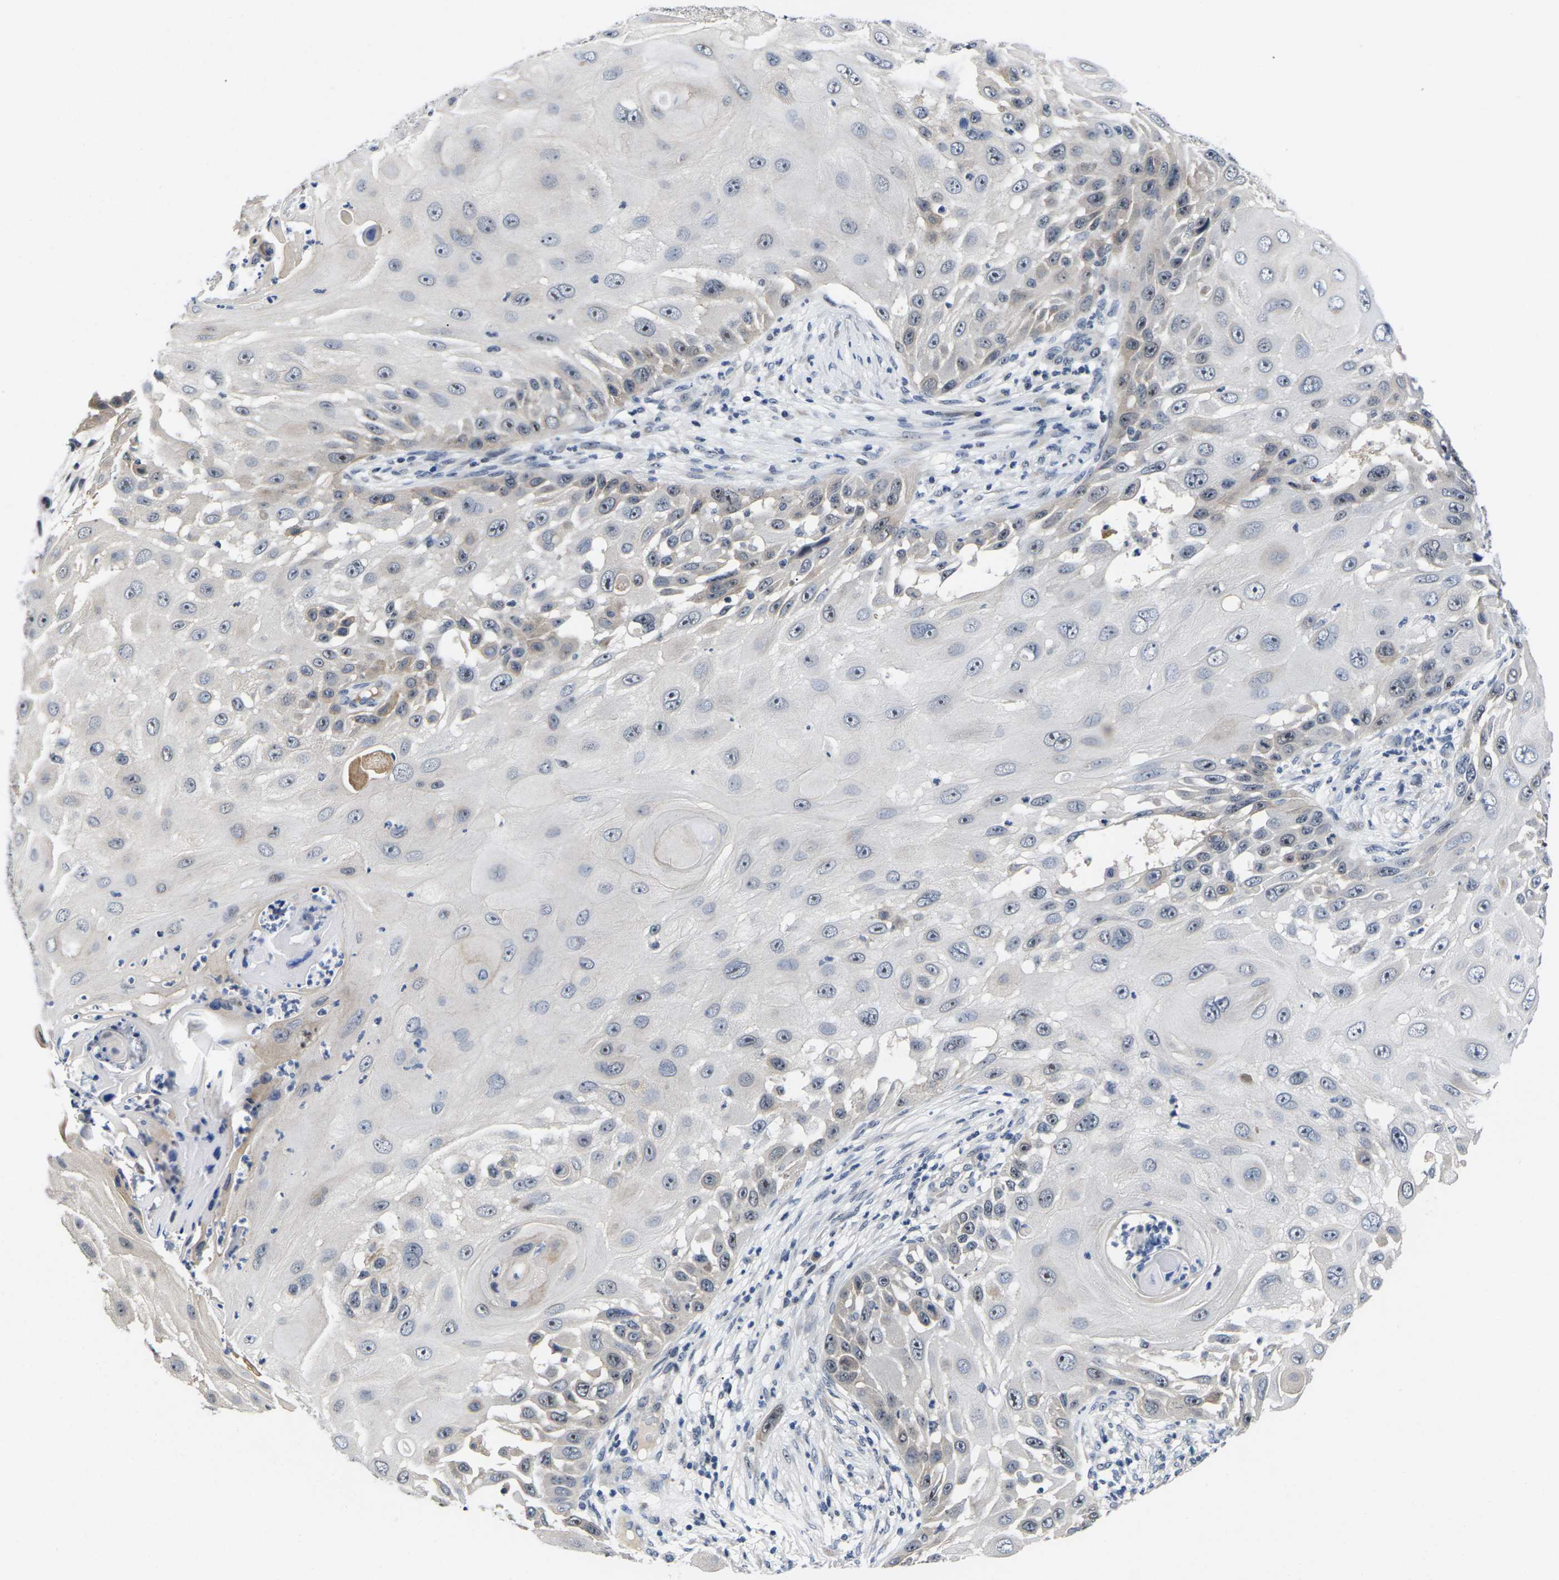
{"staining": {"intensity": "weak", "quantity": "<25%", "location": "cytoplasmic/membranous"}, "tissue": "skin cancer", "cell_type": "Tumor cells", "image_type": "cancer", "snomed": [{"axis": "morphology", "description": "Squamous cell carcinoma, NOS"}, {"axis": "topography", "description": "Skin"}], "caption": "Photomicrograph shows no protein staining in tumor cells of squamous cell carcinoma (skin) tissue.", "gene": "ST6GAL2", "patient": {"sex": "female", "age": 44}}